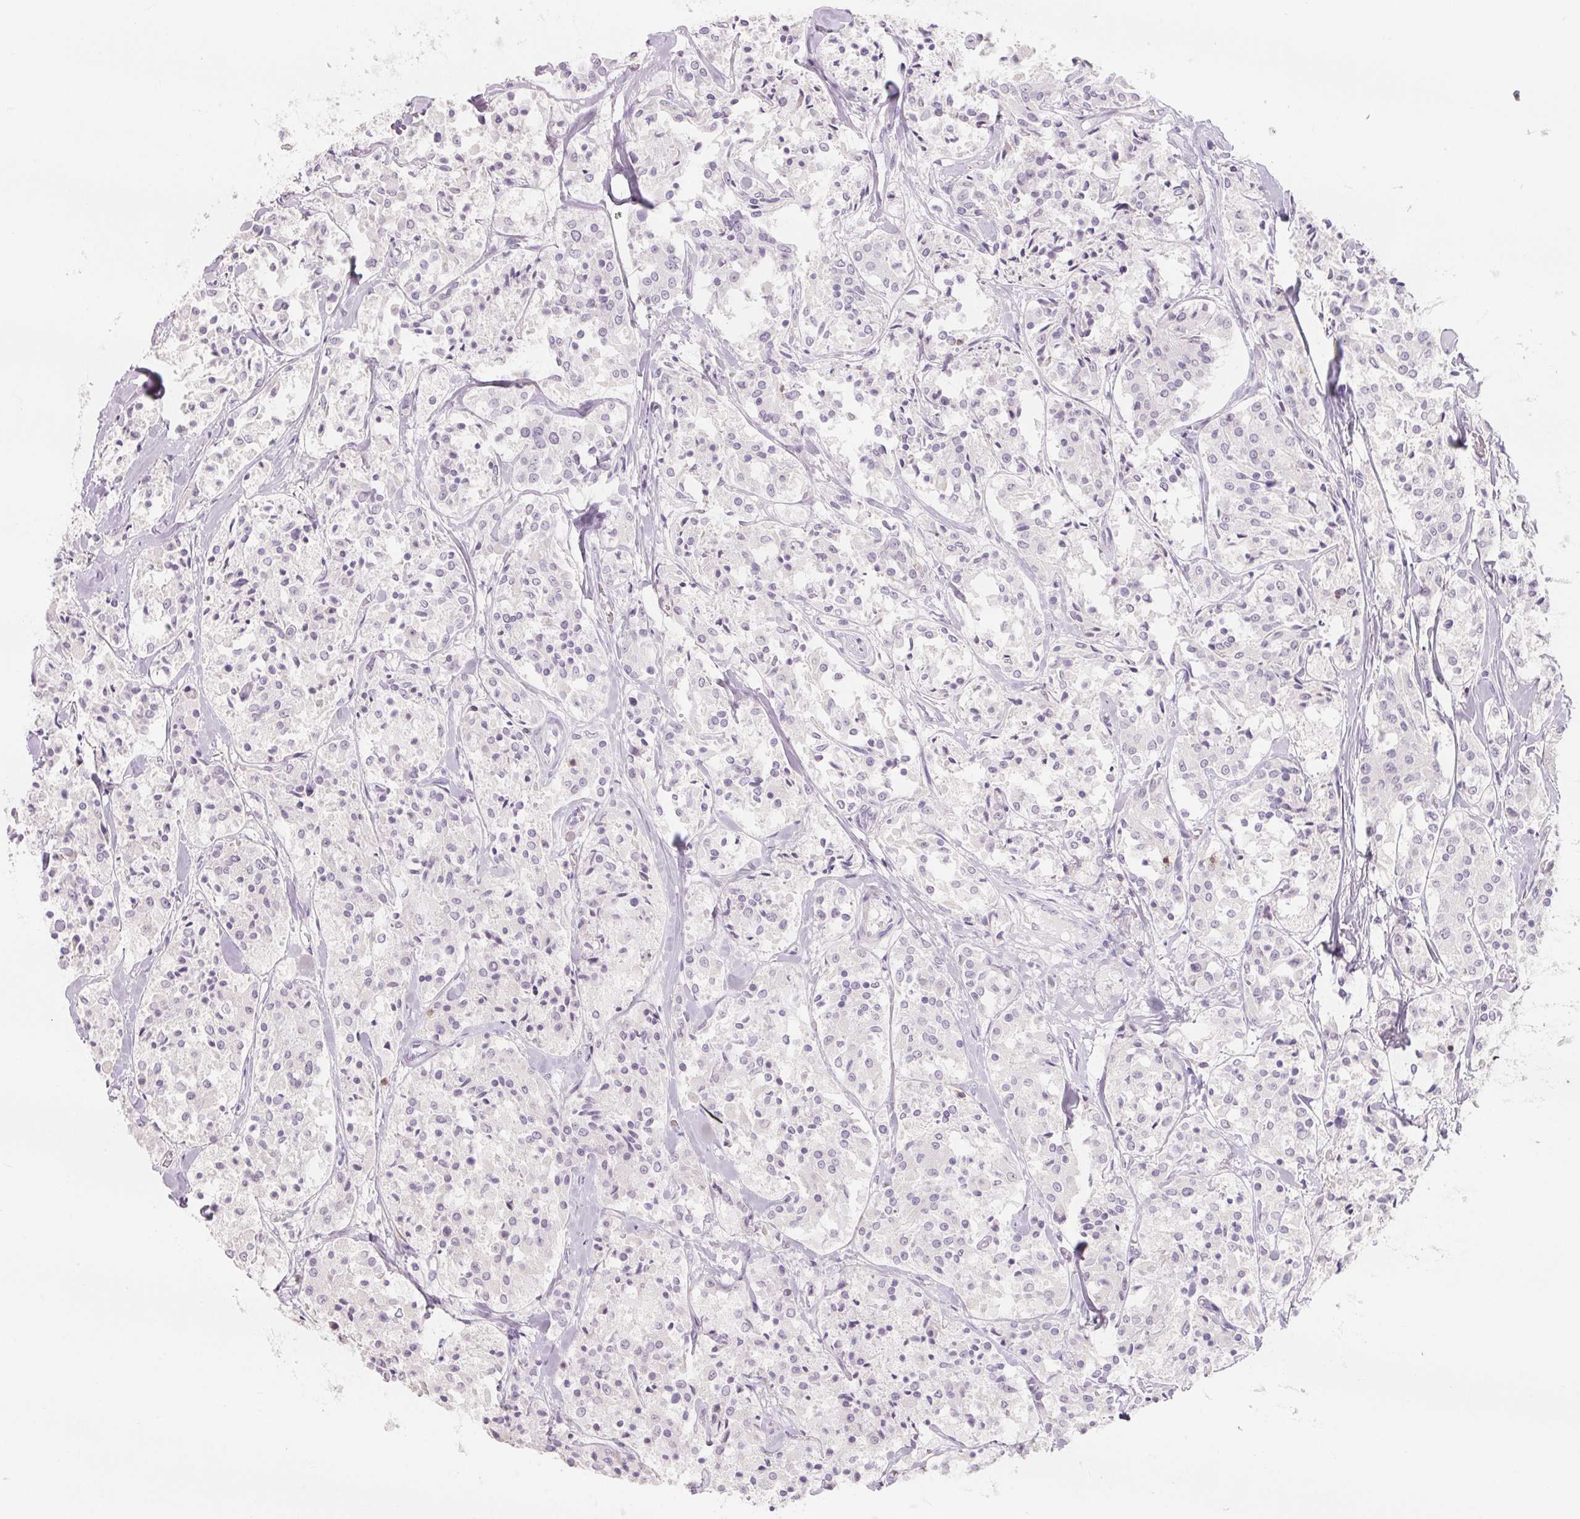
{"staining": {"intensity": "negative", "quantity": "none", "location": "none"}, "tissue": "carcinoid", "cell_type": "Tumor cells", "image_type": "cancer", "snomed": [{"axis": "morphology", "description": "Carcinoid, malignant, NOS"}, {"axis": "topography", "description": "Lung"}], "caption": "Immunohistochemical staining of carcinoid exhibits no significant staining in tumor cells.", "gene": "CD69", "patient": {"sex": "male", "age": 71}}